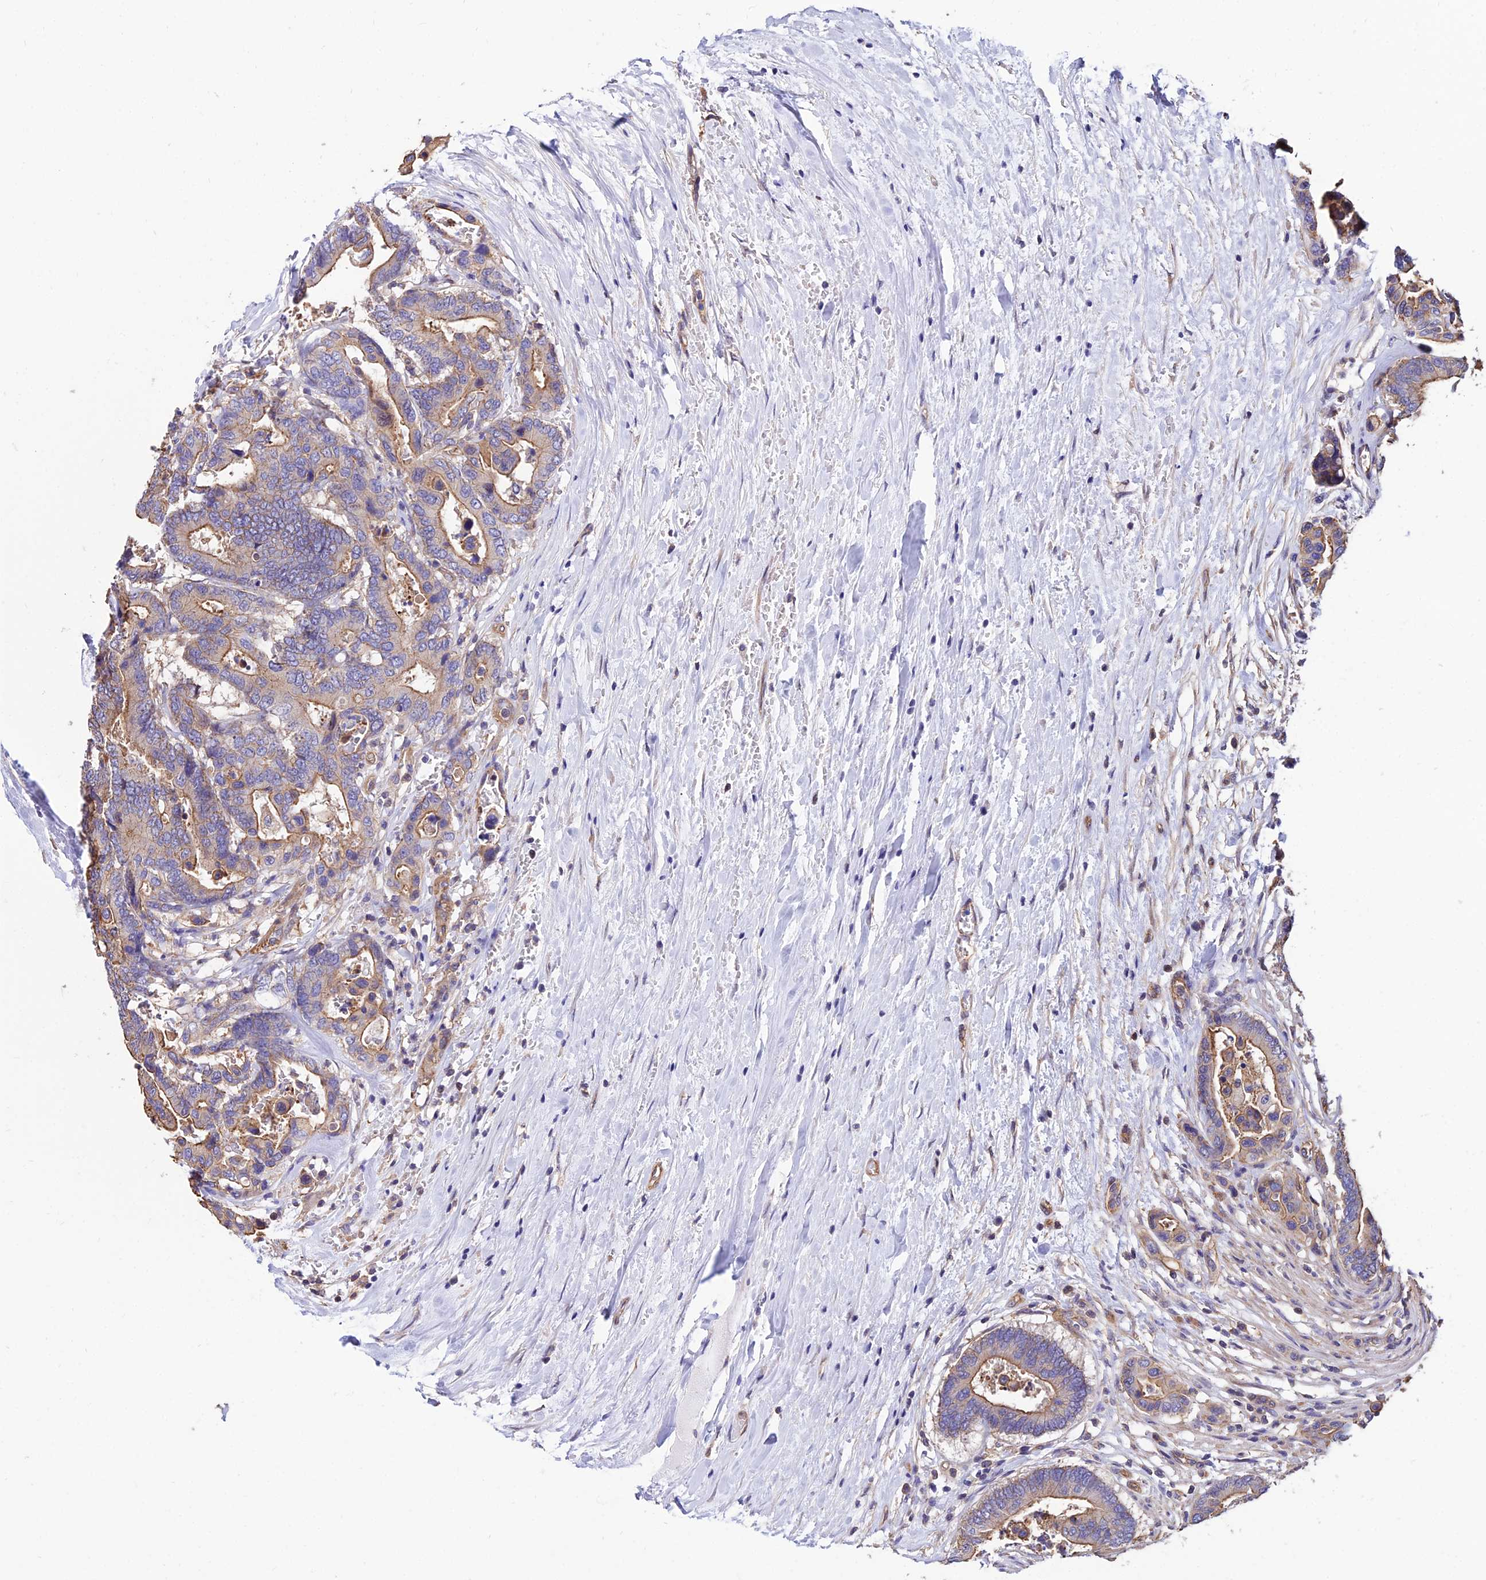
{"staining": {"intensity": "moderate", "quantity": "25%-75%", "location": "cytoplasmic/membranous"}, "tissue": "colorectal cancer", "cell_type": "Tumor cells", "image_type": "cancer", "snomed": [{"axis": "morphology", "description": "Normal tissue, NOS"}, {"axis": "morphology", "description": "Adenocarcinoma, NOS"}, {"axis": "topography", "description": "Colon"}], "caption": "The photomicrograph demonstrates a brown stain indicating the presence of a protein in the cytoplasmic/membranous of tumor cells in colorectal cancer. The protein of interest is shown in brown color, while the nuclei are stained blue.", "gene": "CALM2", "patient": {"sex": "male", "age": 82}}